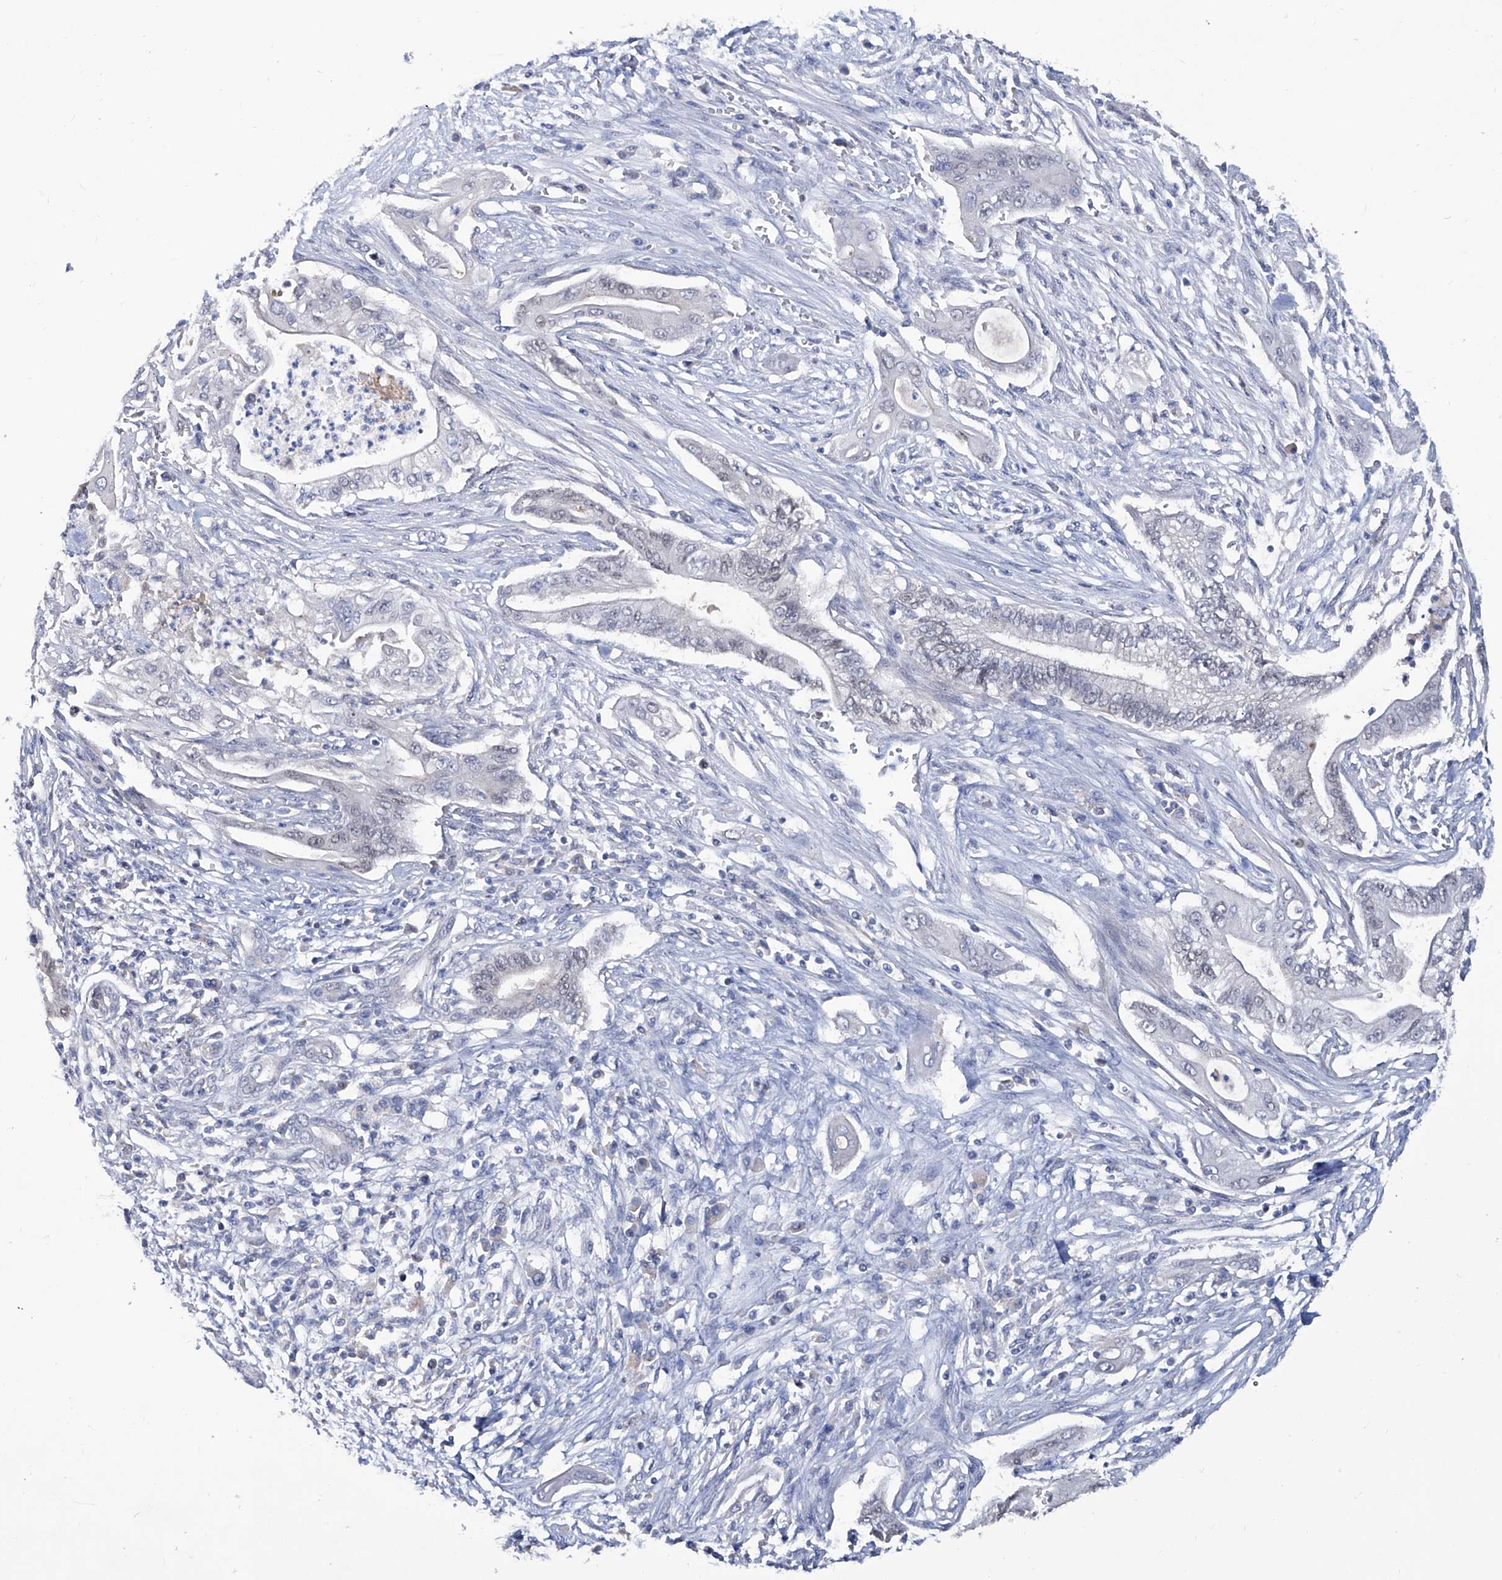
{"staining": {"intensity": "negative", "quantity": "none", "location": "none"}, "tissue": "pancreatic cancer", "cell_type": "Tumor cells", "image_type": "cancer", "snomed": [{"axis": "morphology", "description": "Adenocarcinoma, NOS"}, {"axis": "topography", "description": "Pancreas"}], "caption": "Immunohistochemical staining of human pancreatic cancer (adenocarcinoma) displays no significant positivity in tumor cells.", "gene": "KLHL17", "patient": {"sex": "male", "age": 58}}